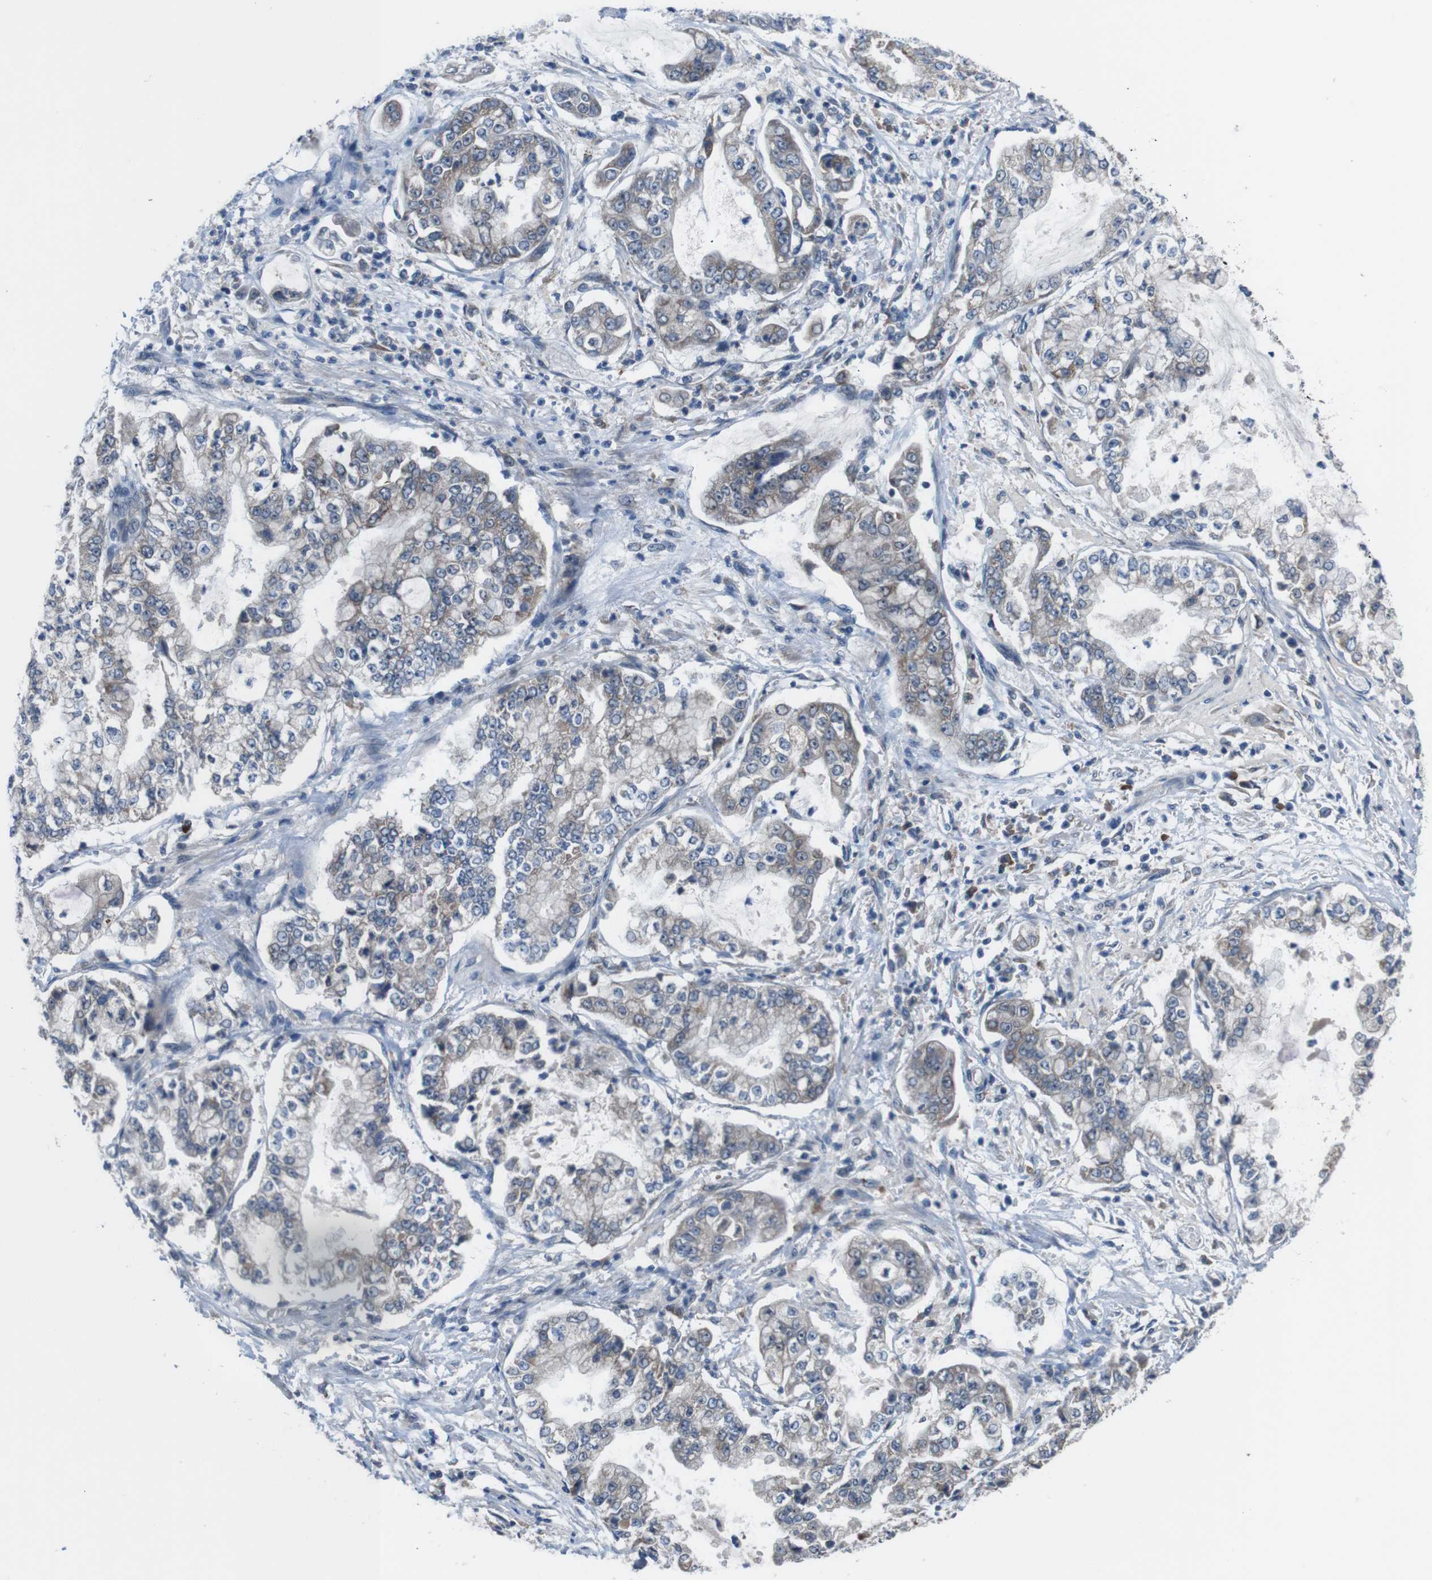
{"staining": {"intensity": "weak", "quantity": "<25%", "location": "cytoplasmic/membranous"}, "tissue": "stomach cancer", "cell_type": "Tumor cells", "image_type": "cancer", "snomed": [{"axis": "morphology", "description": "Adenocarcinoma, NOS"}, {"axis": "topography", "description": "Stomach"}], "caption": "Tumor cells are negative for protein expression in human adenocarcinoma (stomach).", "gene": "CDH22", "patient": {"sex": "male", "age": 76}}